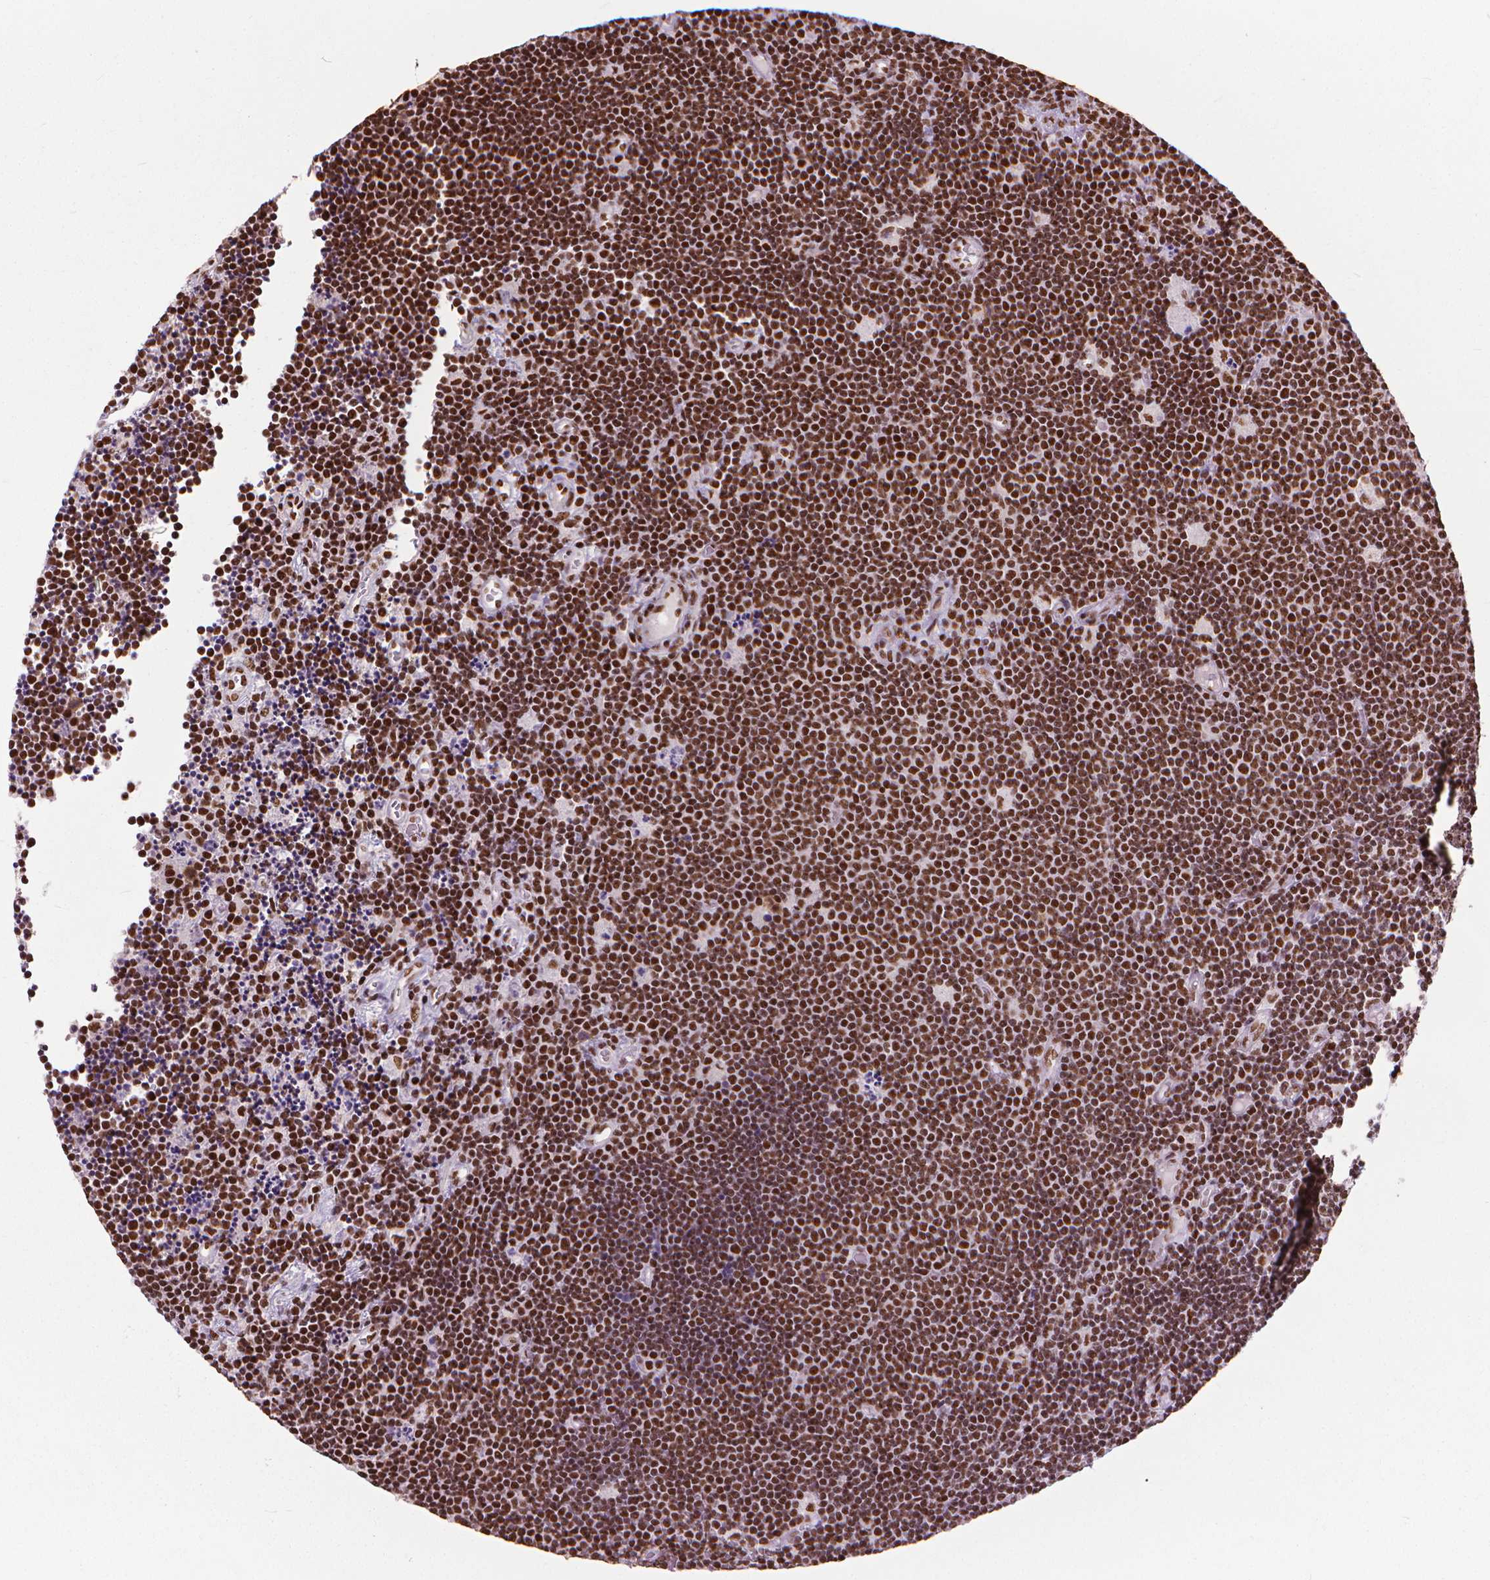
{"staining": {"intensity": "strong", "quantity": ">75%", "location": "nuclear"}, "tissue": "lymphoma", "cell_type": "Tumor cells", "image_type": "cancer", "snomed": [{"axis": "morphology", "description": "Malignant lymphoma, non-Hodgkin's type, Low grade"}, {"axis": "topography", "description": "Brain"}], "caption": "Low-grade malignant lymphoma, non-Hodgkin's type stained with a protein marker demonstrates strong staining in tumor cells.", "gene": "AKAP8", "patient": {"sex": "female", "age": 66}}